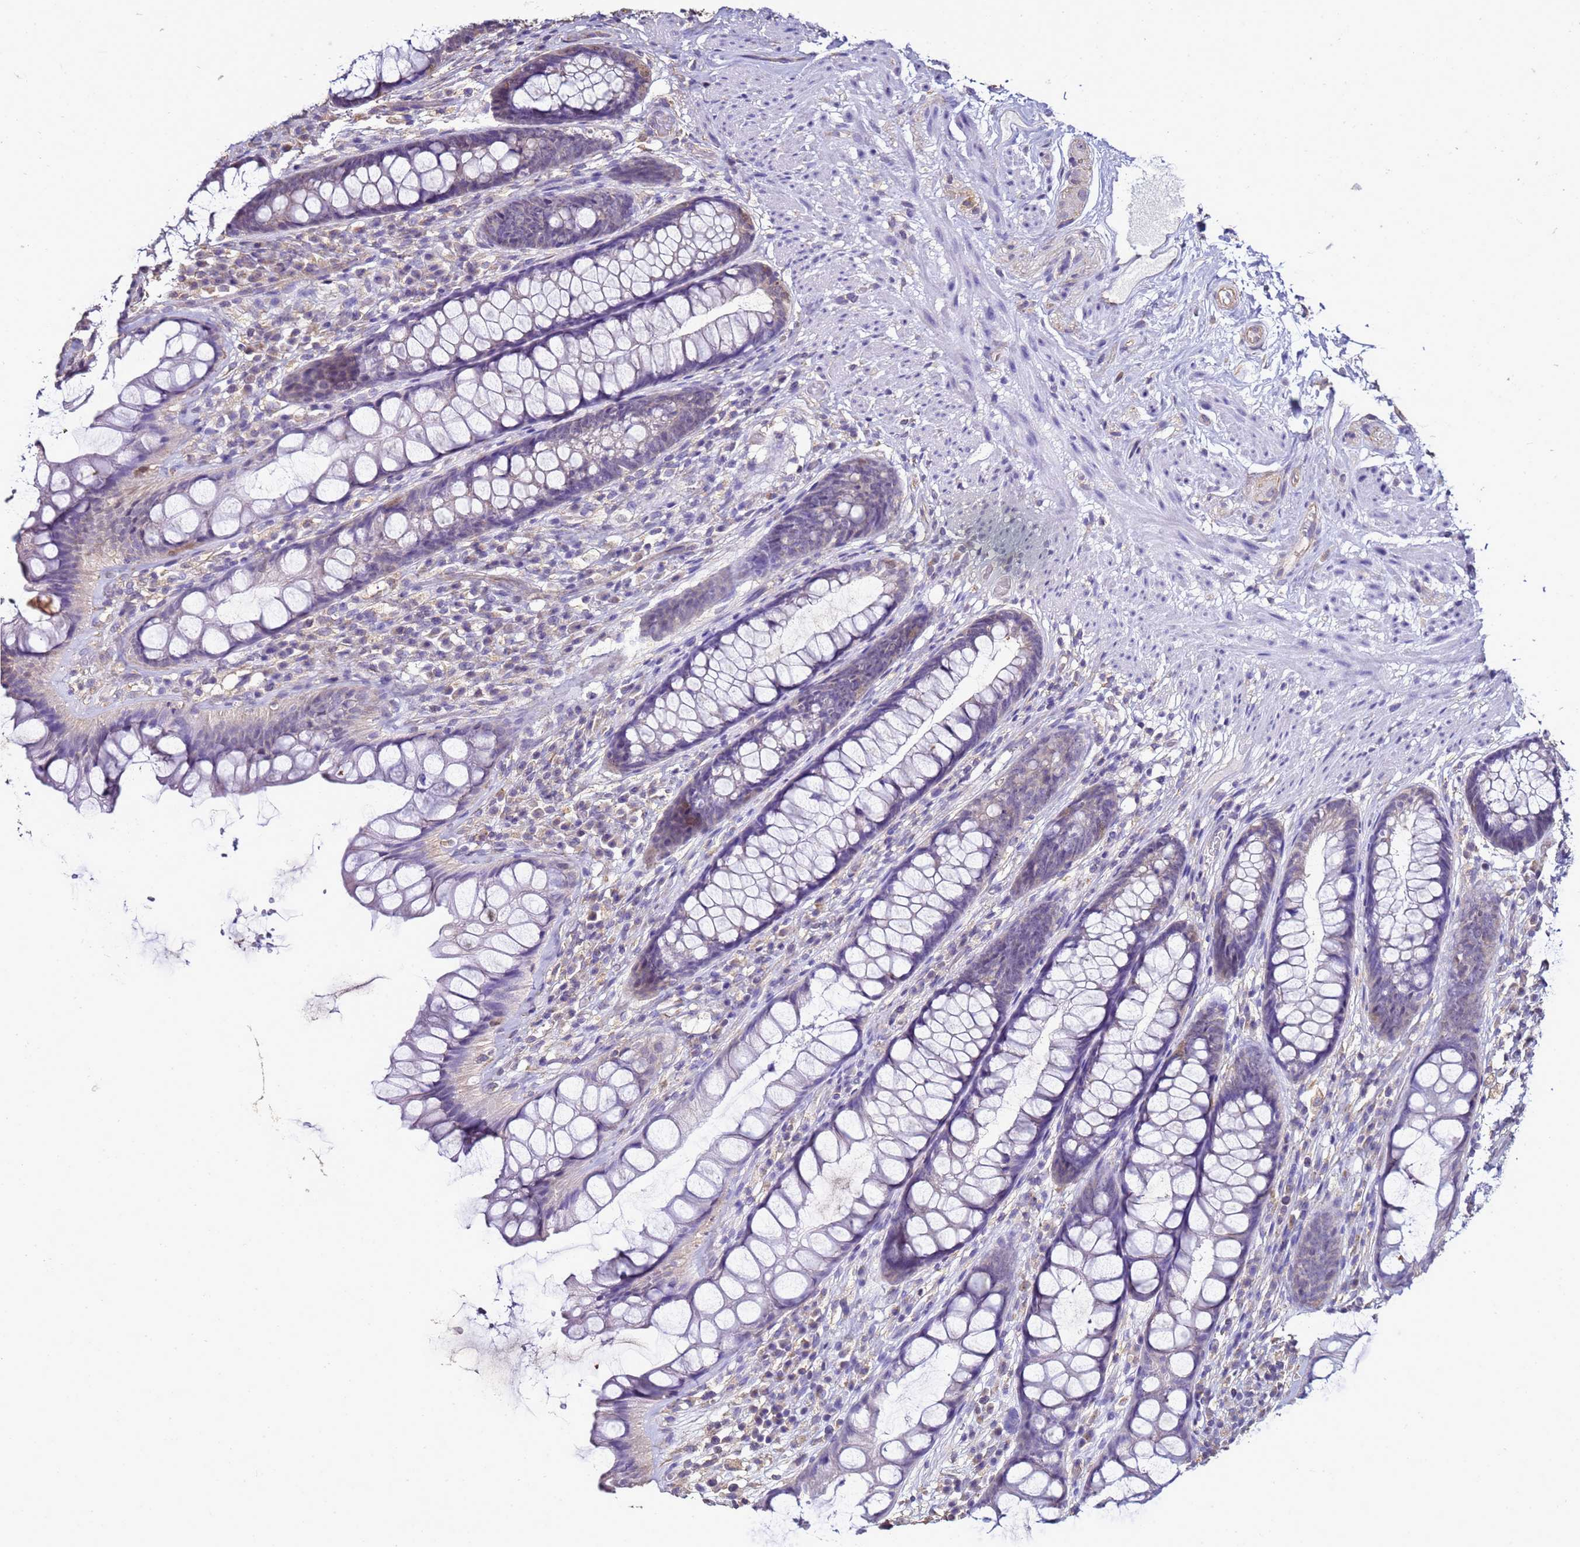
{"staining": {"intensity": "weak", "quantity": "25%-75%", "location": "cytoplasmic/membranous"}, "tissue": "rectum", "cell_type": "Glandular cells", "image_type": "normal", "snomed": [{"axis": "morphology", "description": "Normal tissue, NOS"}, {"axis": "topography", "description": "Rectum"}], "caption": "A photomicrograph of human rectum stained for a protein shows weak cytoplasmic/membranous brown staining in glandular cells. The staining was performed using DAB to visualize the protein expression in brown, while the nuclei were stained in blue with hematoxylin (Magnification: 20x).", "gene": "ENOPH1", "patient": {"sex": "male", "age": 74}}